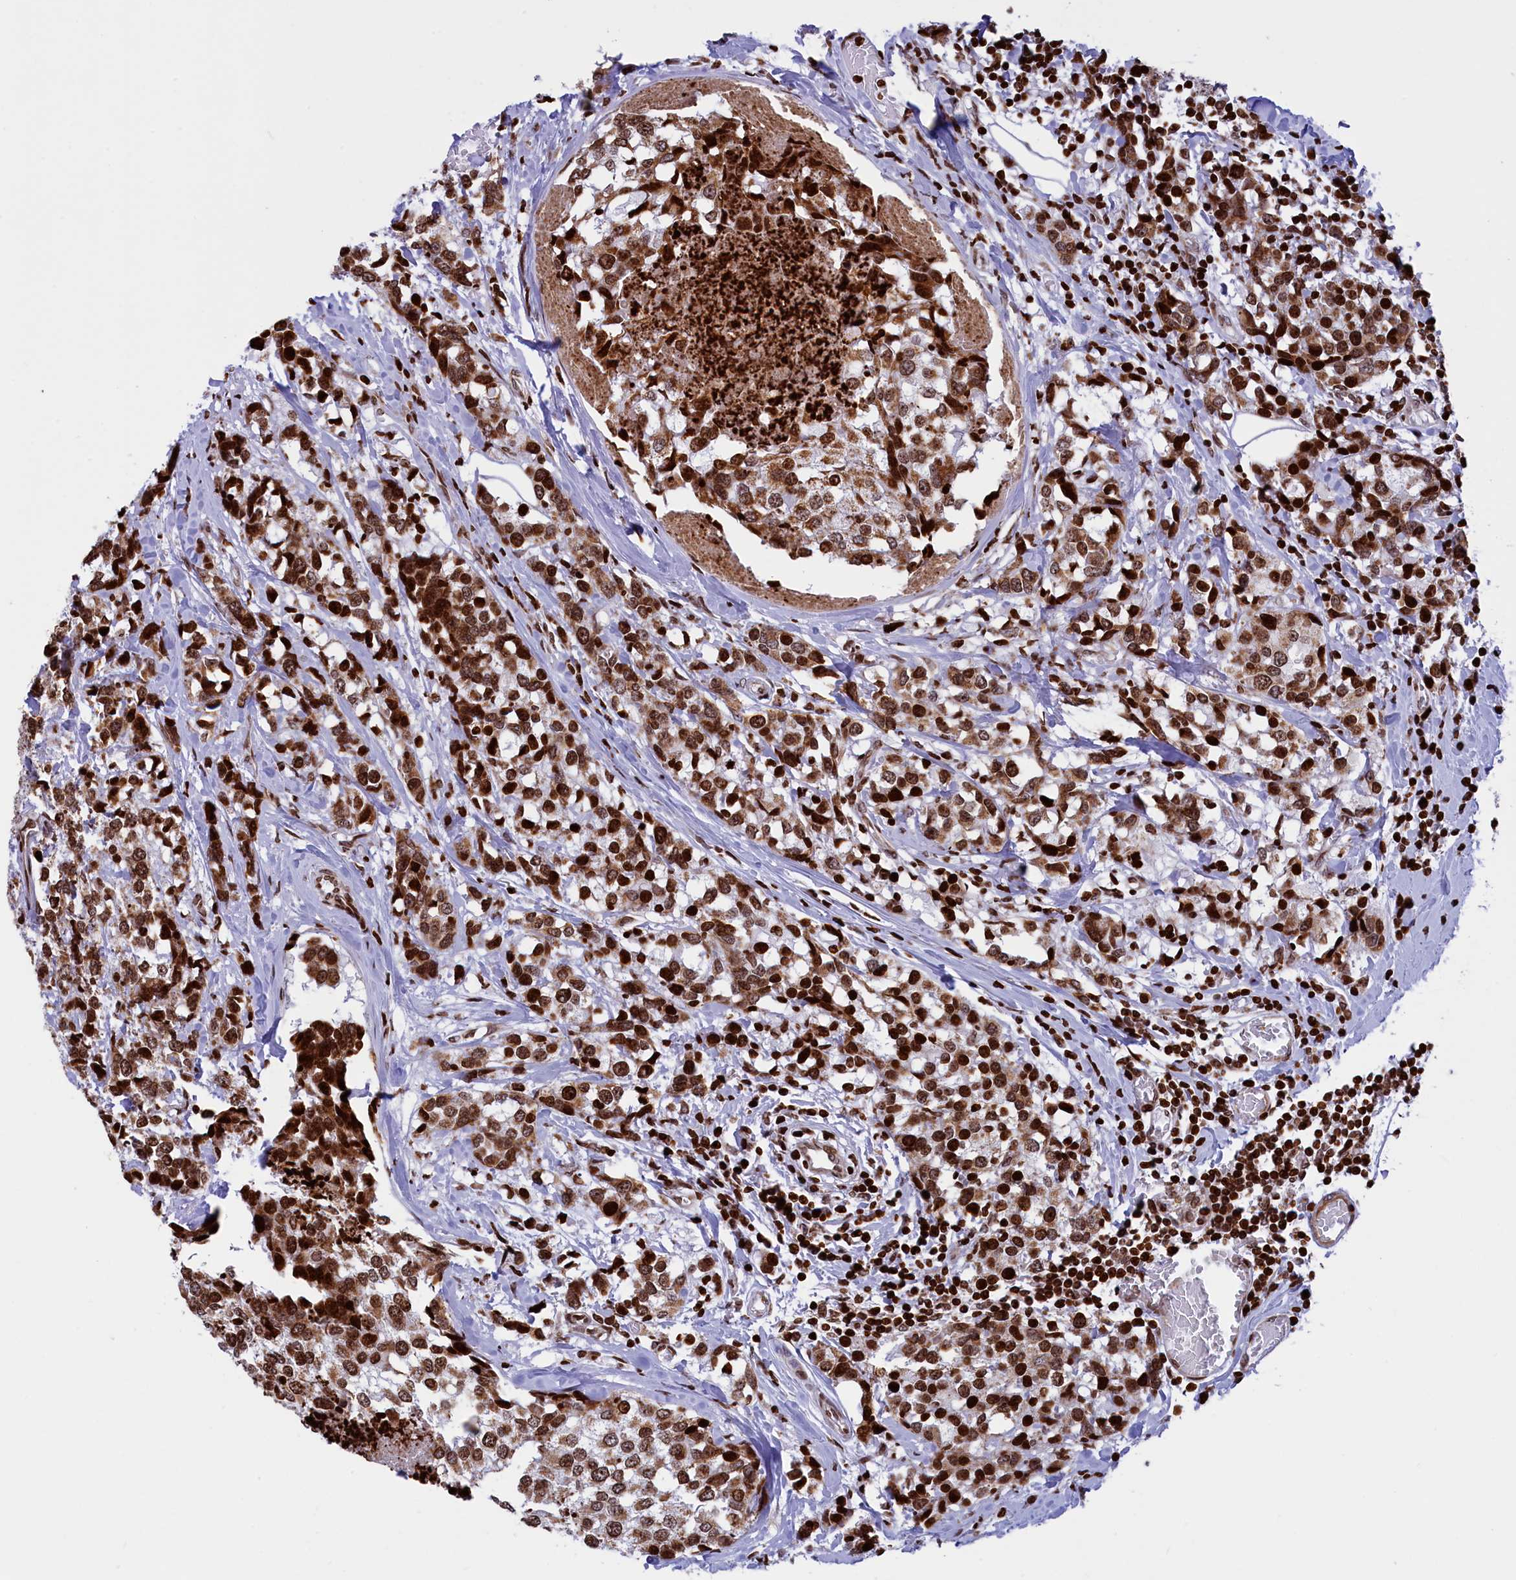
{"staining": {"intensity": "strong", "quantity": ">75%", "location": "nuclear"}, "tissue": "breast cancer", "cell_type": "Tumor cells", "image_type": "cancer", "snomed": [{"axis": "morphology", "description": "Lobular carcinoma"}, {"axis": "topography", "description": "Breast"}], "caption": "Breast cancer (lobular carcinoma) was stained to show a protein in brown. There is high levels of strong nuclear positivity in approximately >75% of tumor cells.", "gene": "TIMM29", "patient": {"sex": "female", "age": 59}}